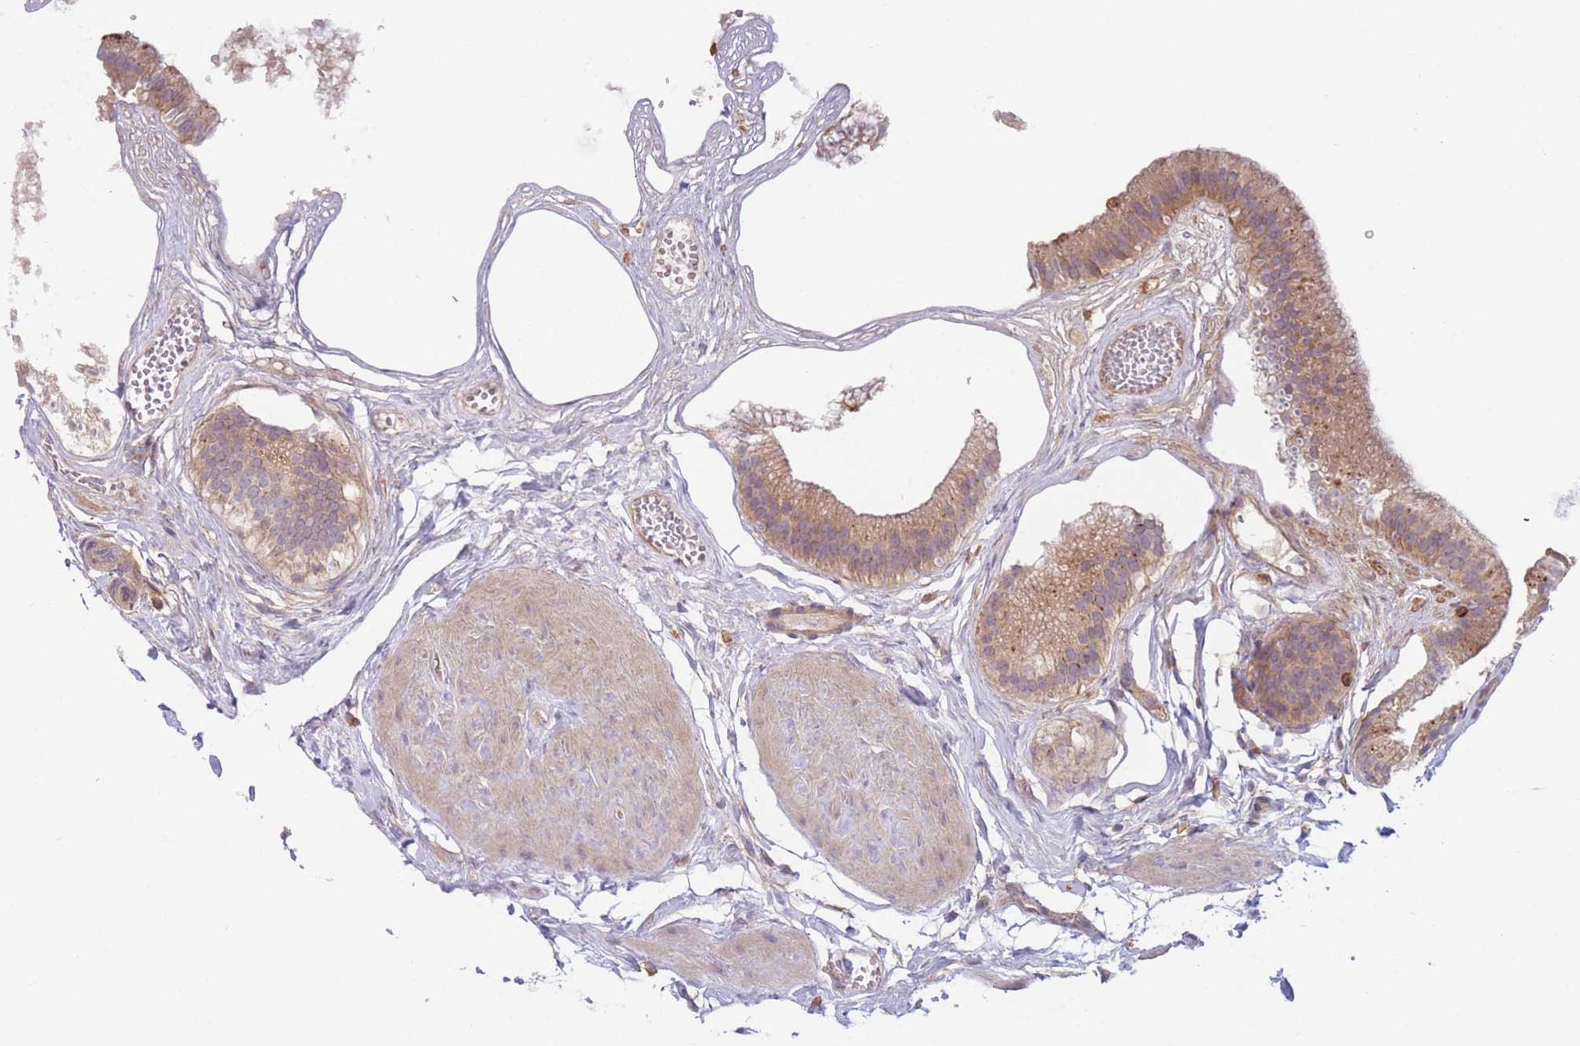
{"staining": {"intensity": "moderate", "quantity": ">75%", "location": "cytoplasmic/membranous"}, "tissue": "gallbladder", "cell_type": "Glandular cells", "image_type": "normal", "snomed": [{"axis": "morphology", "description": "Normal tissue, NOS"}, {"axis": "topography", "description": "Gallbladder"}], "caption": "Protein expression analysis of benign gallbladder reveals moderate cytoplasmic/membranous positivity in about >75% of glandular cells.", "gene": "WDR93", "patient": {"sex": "female", "age": 54}}